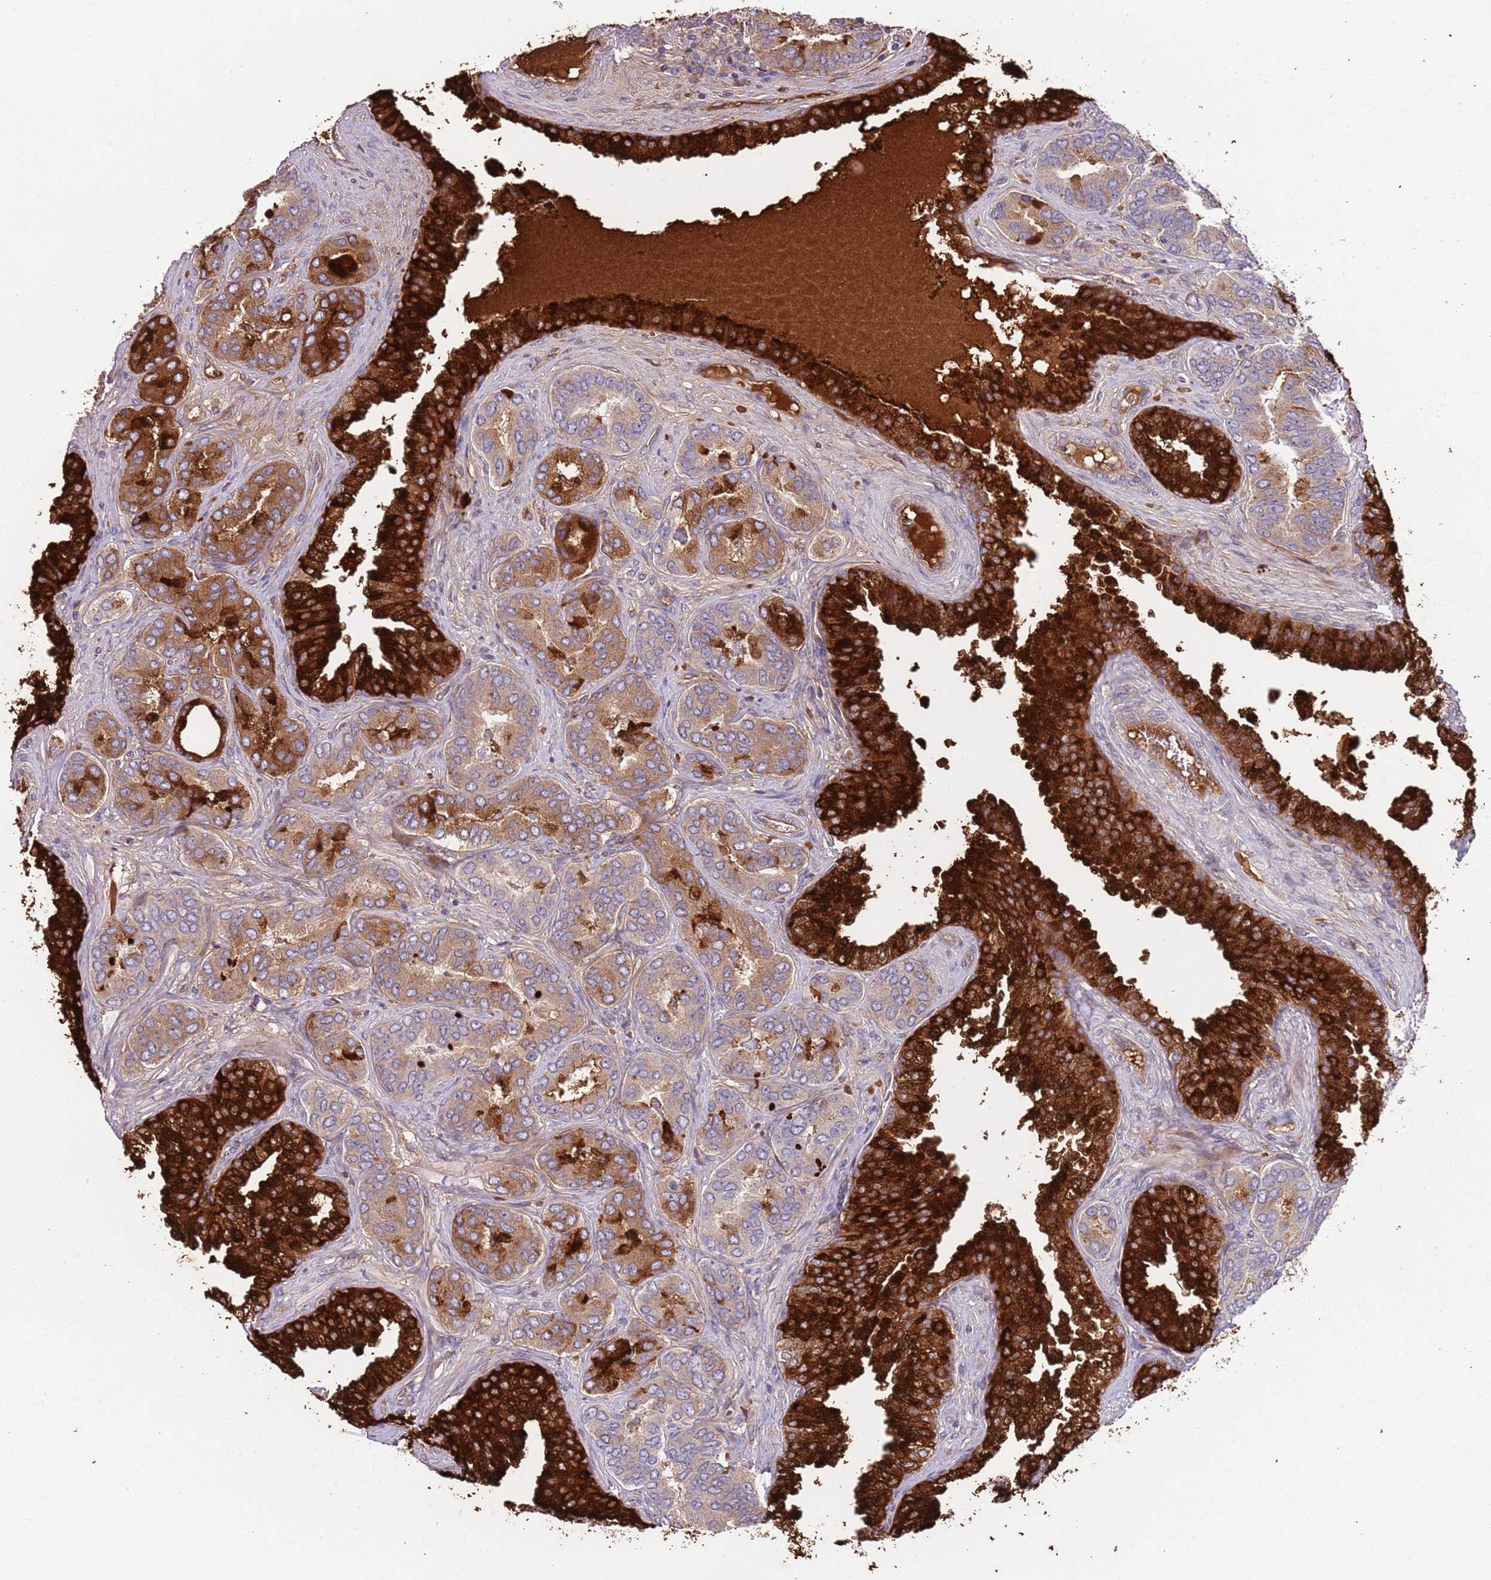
{"staining": {"intensity": "moderate", "quantity": ">75%", "location": "cytoplasmic/membranous"}, "tissue": "prostate cancer", "cell_type": "Tumor cells", "image_type": "cancer", "snomed": [{"axis": "morphology", "description": "Adenocarcinoma, High grade"}, {"axis": "topography", "description": "Prostate"}], "caption": "Immunohistochemical staining of prostate adenocarcinoma (high-grade) demonstrates medium levels of moderate cytoplasmic/membranous staining in approximately >75% of tumor cells. The protein is stained brown, and the nuclei are stained in blue (DAB (3,3'-diaminobenzidine) IHC with brightfield microscopy, high magnification).", "gene": "VWCE", "patient": {"sex": "male", "age": 72}}